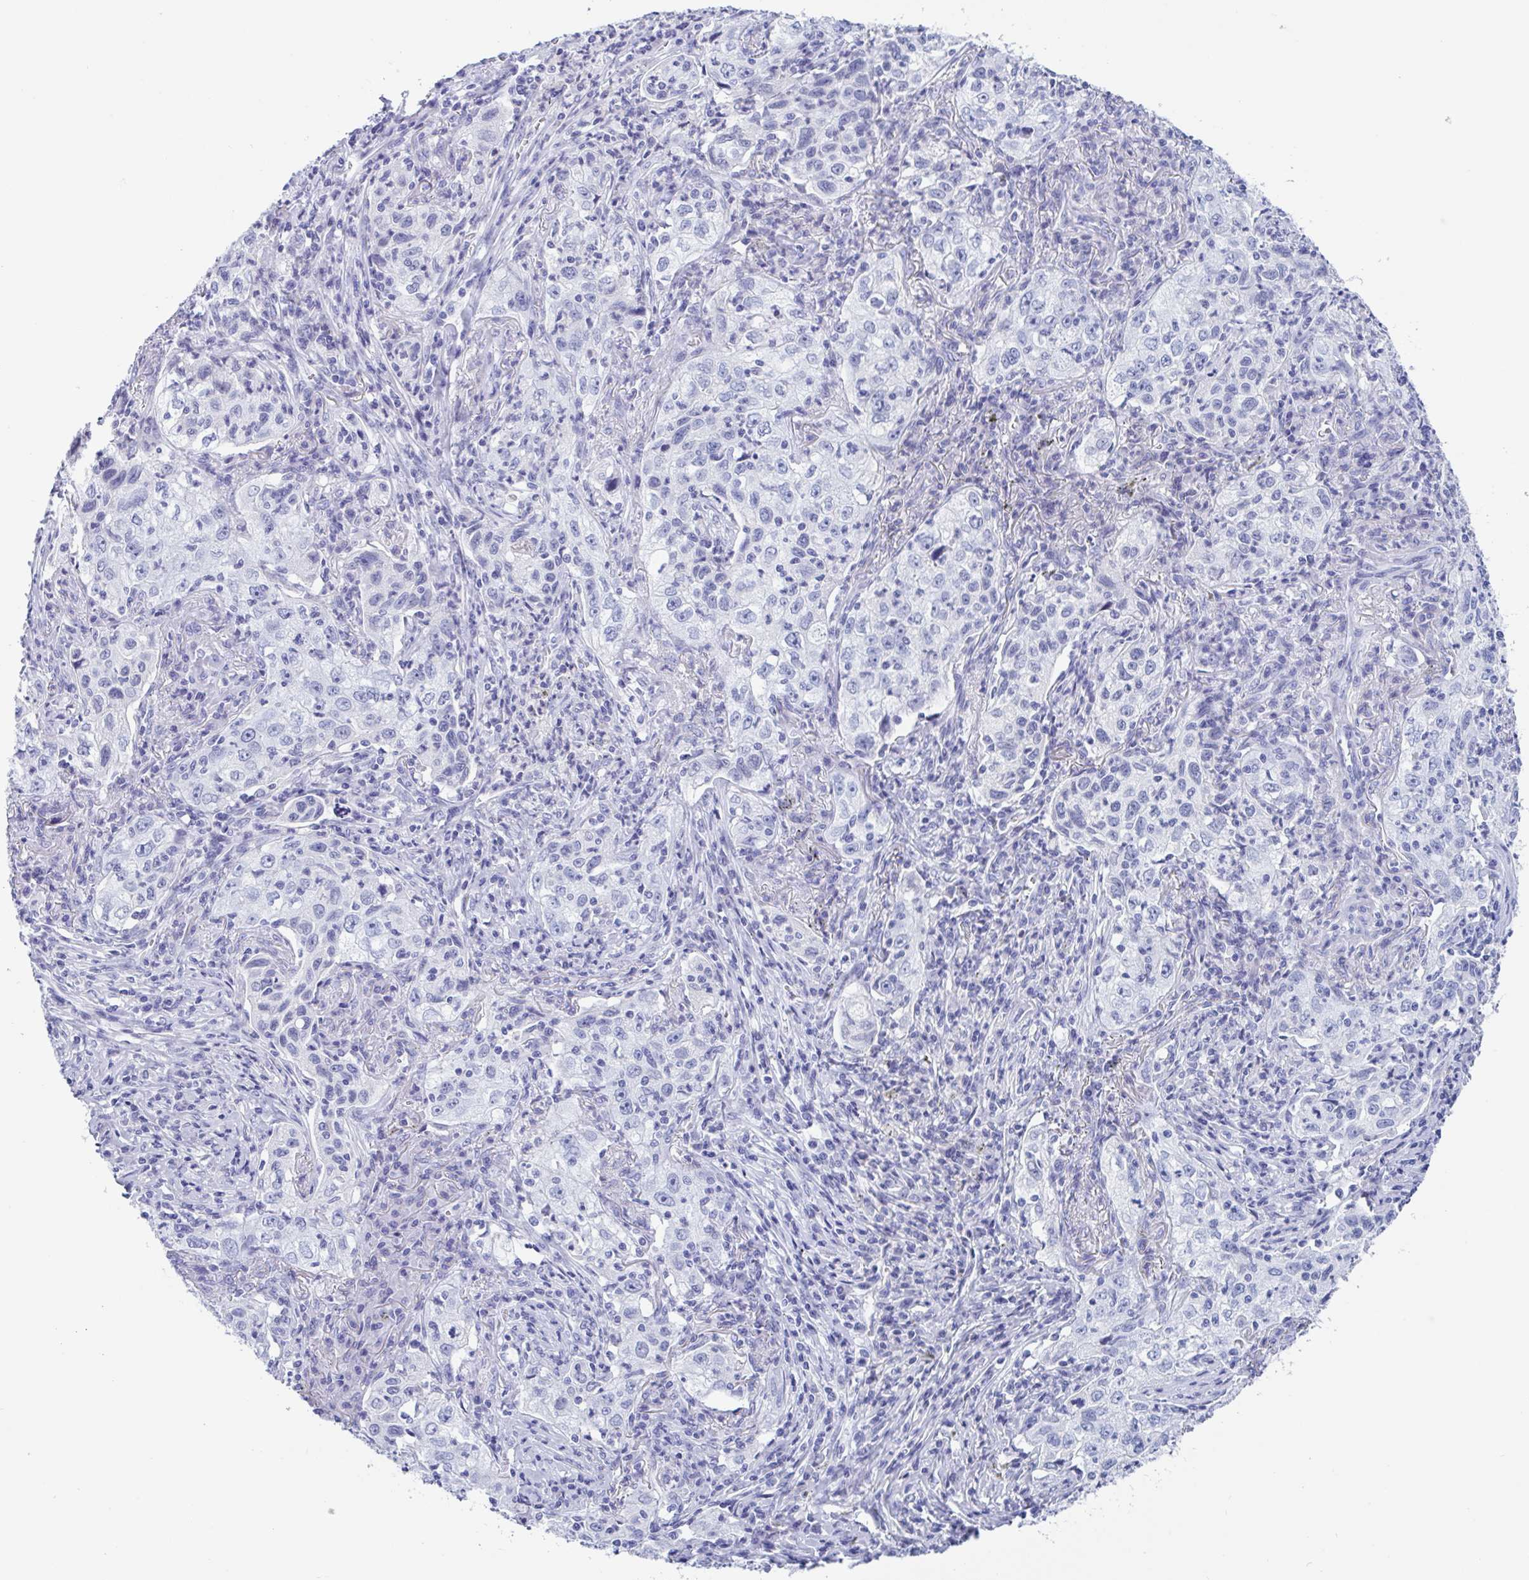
{"staining": {"intensity": "negative", "quantity": "none", "location": "none"}, "tissue": "lung cancer", "cell_type": "Tumor cells", "image_type": "cancer", "snomed": [{"axis": "morphology", "description": "Squamous cell carcinoma, NOS"}, {"axis": "topography", "description": "Lung"}], "caption": "An immunohistochemistry micrograph of squamous cell carcinoma (lung) is shown. There is no staining in tumor cells of squamous cell carcinoma (lung).", "gene": "CDX4", "patient": {"sex": "male", "age": 71}}